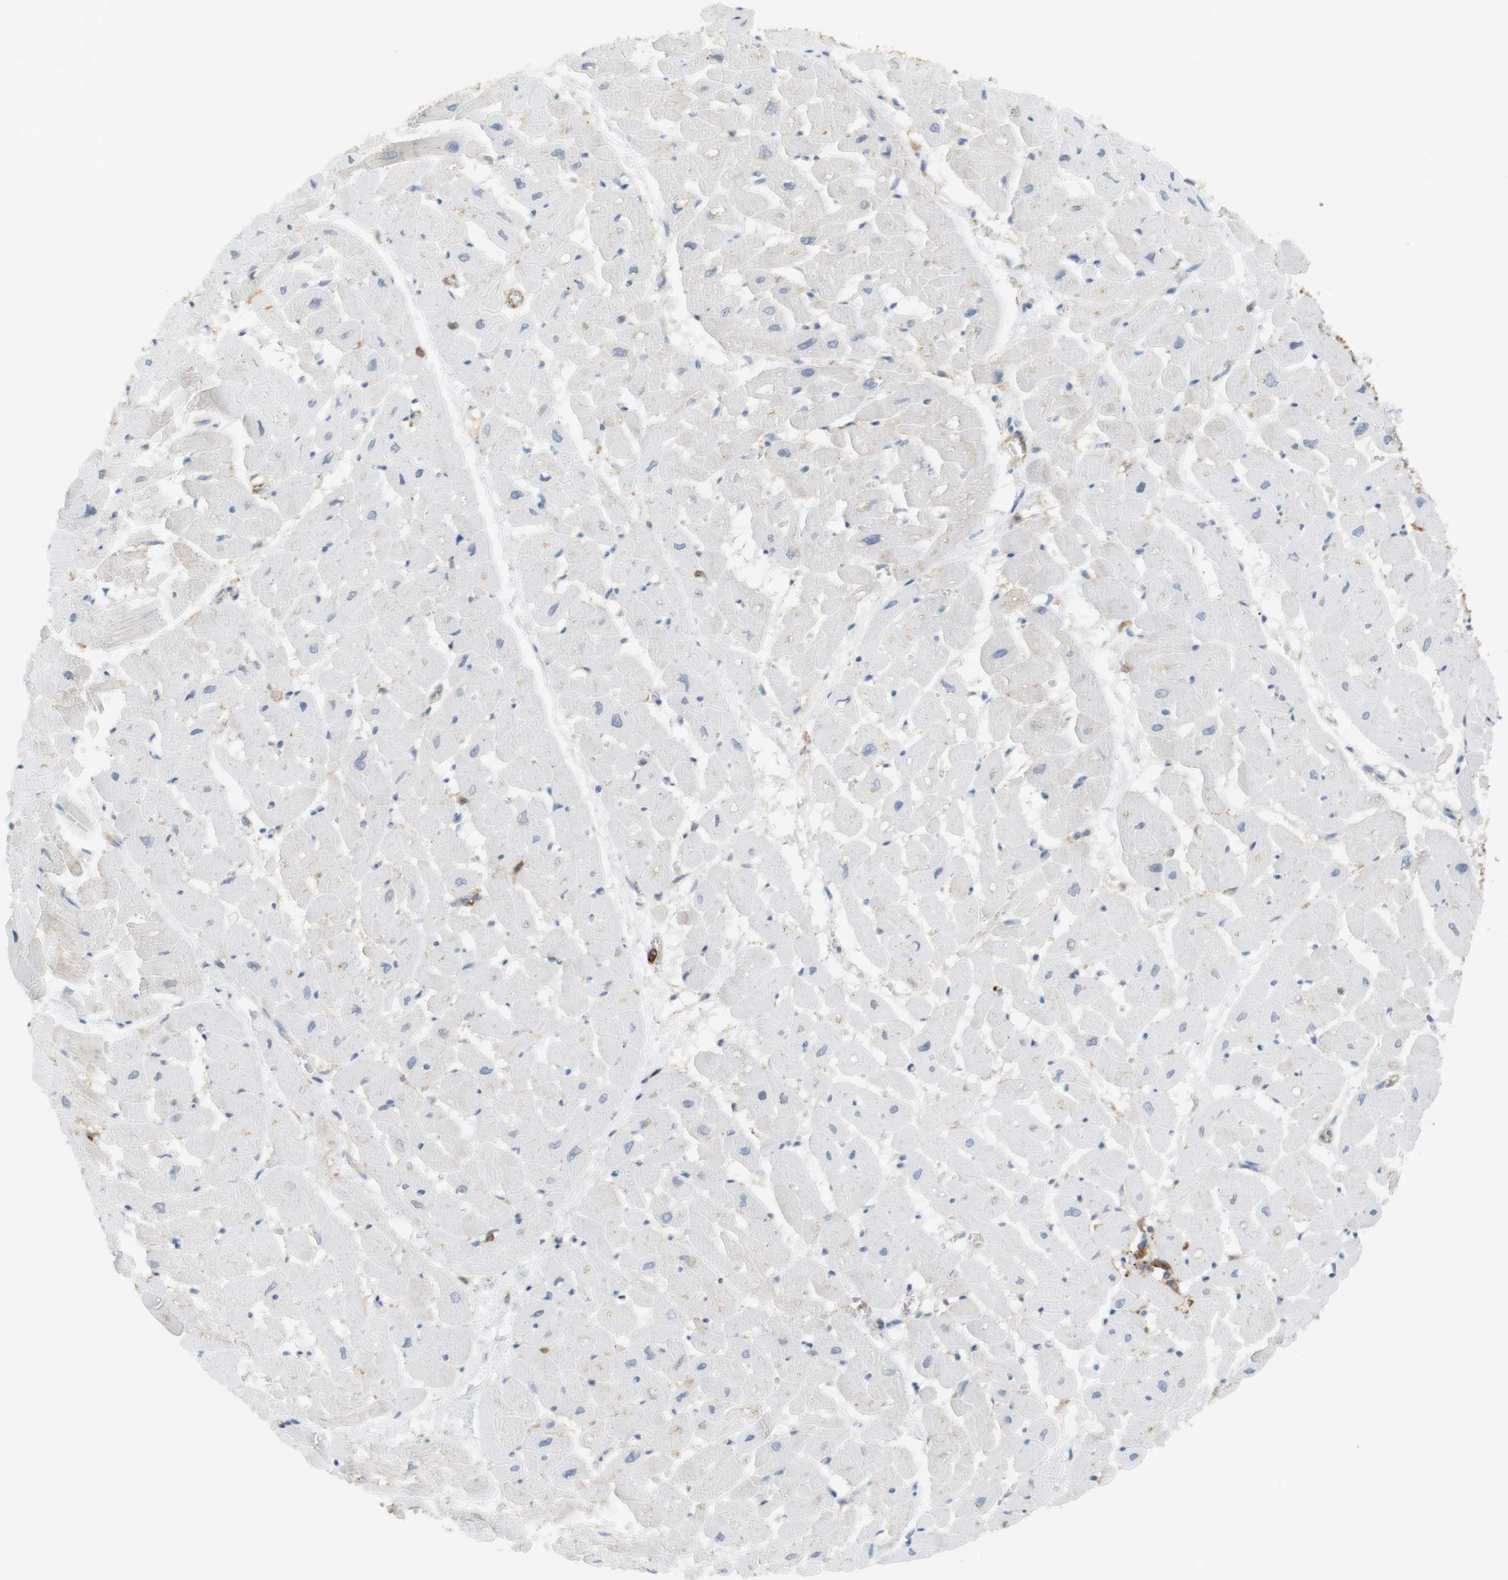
{"staining": {"intensity": "weak", "quantity": "<25%", "location": "cytoplasmic/membranous"}, "tissue": "heart muscle", "cell_type": "Cardiomyocytes", "image_type": "normal", "snomed": [{"axis": "morphology", "description": "Normal tissue, NOS"}, {"axis": "topography", "description": "Heart"}], "caption": "This micrograph is of normal heart muscle stained with IHC to label a protein in brown with the nuclei are counter-stained blue. There is no expression in cardiomyocytes. (Stains: DAB (3,3'-diaminobenzidine) IHC with hematoxylin counter stain, Microscopy: brightfield microscopy at high magnification).", "gene": "SIRPA", "patient": {"sex": "male", "age": 45}}